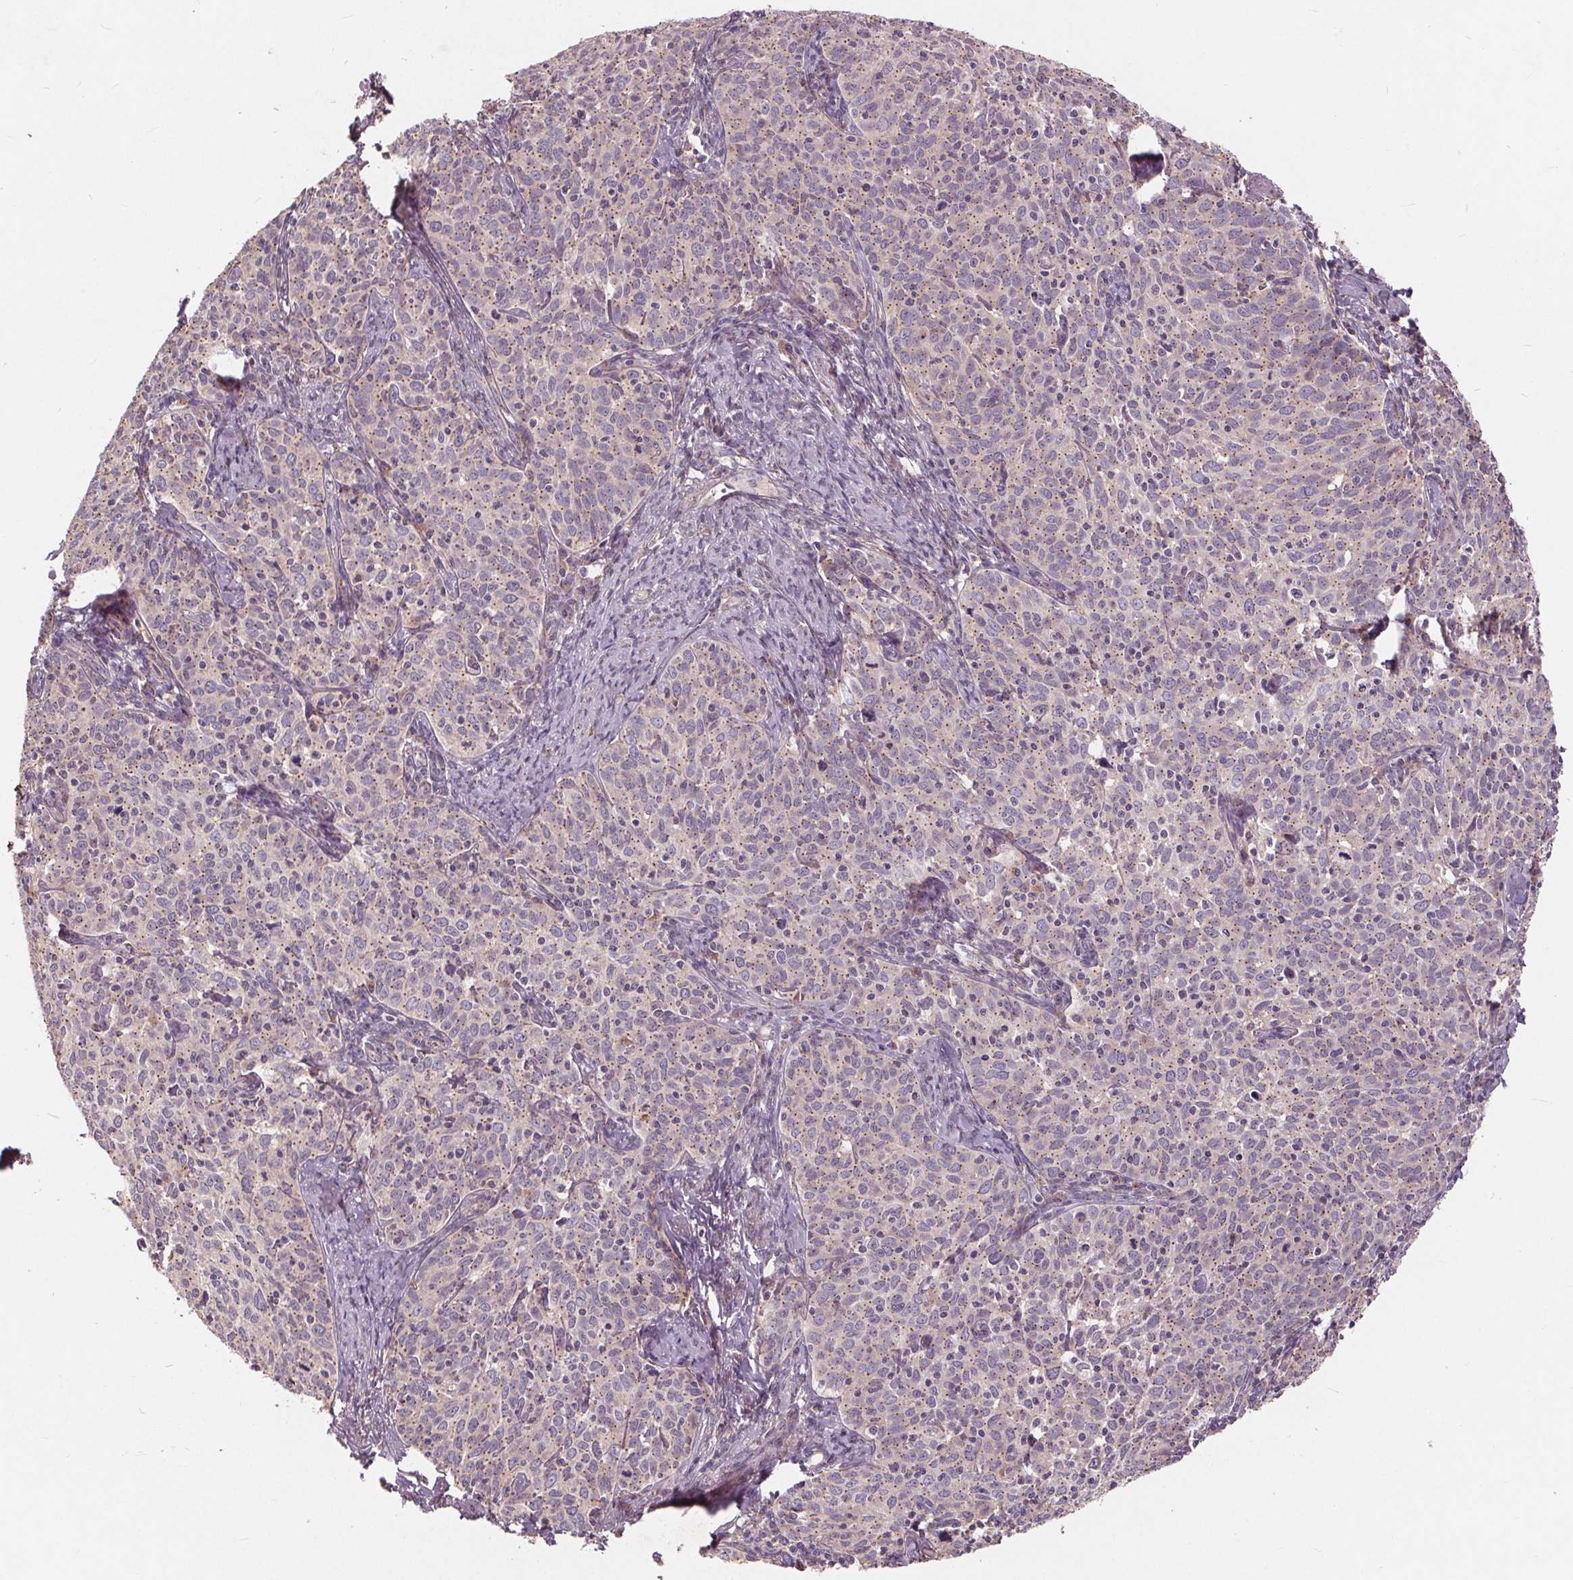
{"staining": {"intensity": "weak", "quantity": "25%-75%", "location": "cytoplasmic/membranous"}, "tissue": "cervical cancer", "cell_type": "Tumor cells", "image_type": "cancer", "snomed": [{"axis": "morphology", "description": "Squamous cell carcinoma, NOS"}, {"axis": "topography", "description": "Cervix"}], "caption": "This is a photomicrograph of IHC staining of cervical cancer (squamous cell carcinoma), which shows weak staining in the cytoplasmic/membranous of tumor cells.", "gene": "CSNK1G2", "patient": {"sex": "female", "age": 62}}